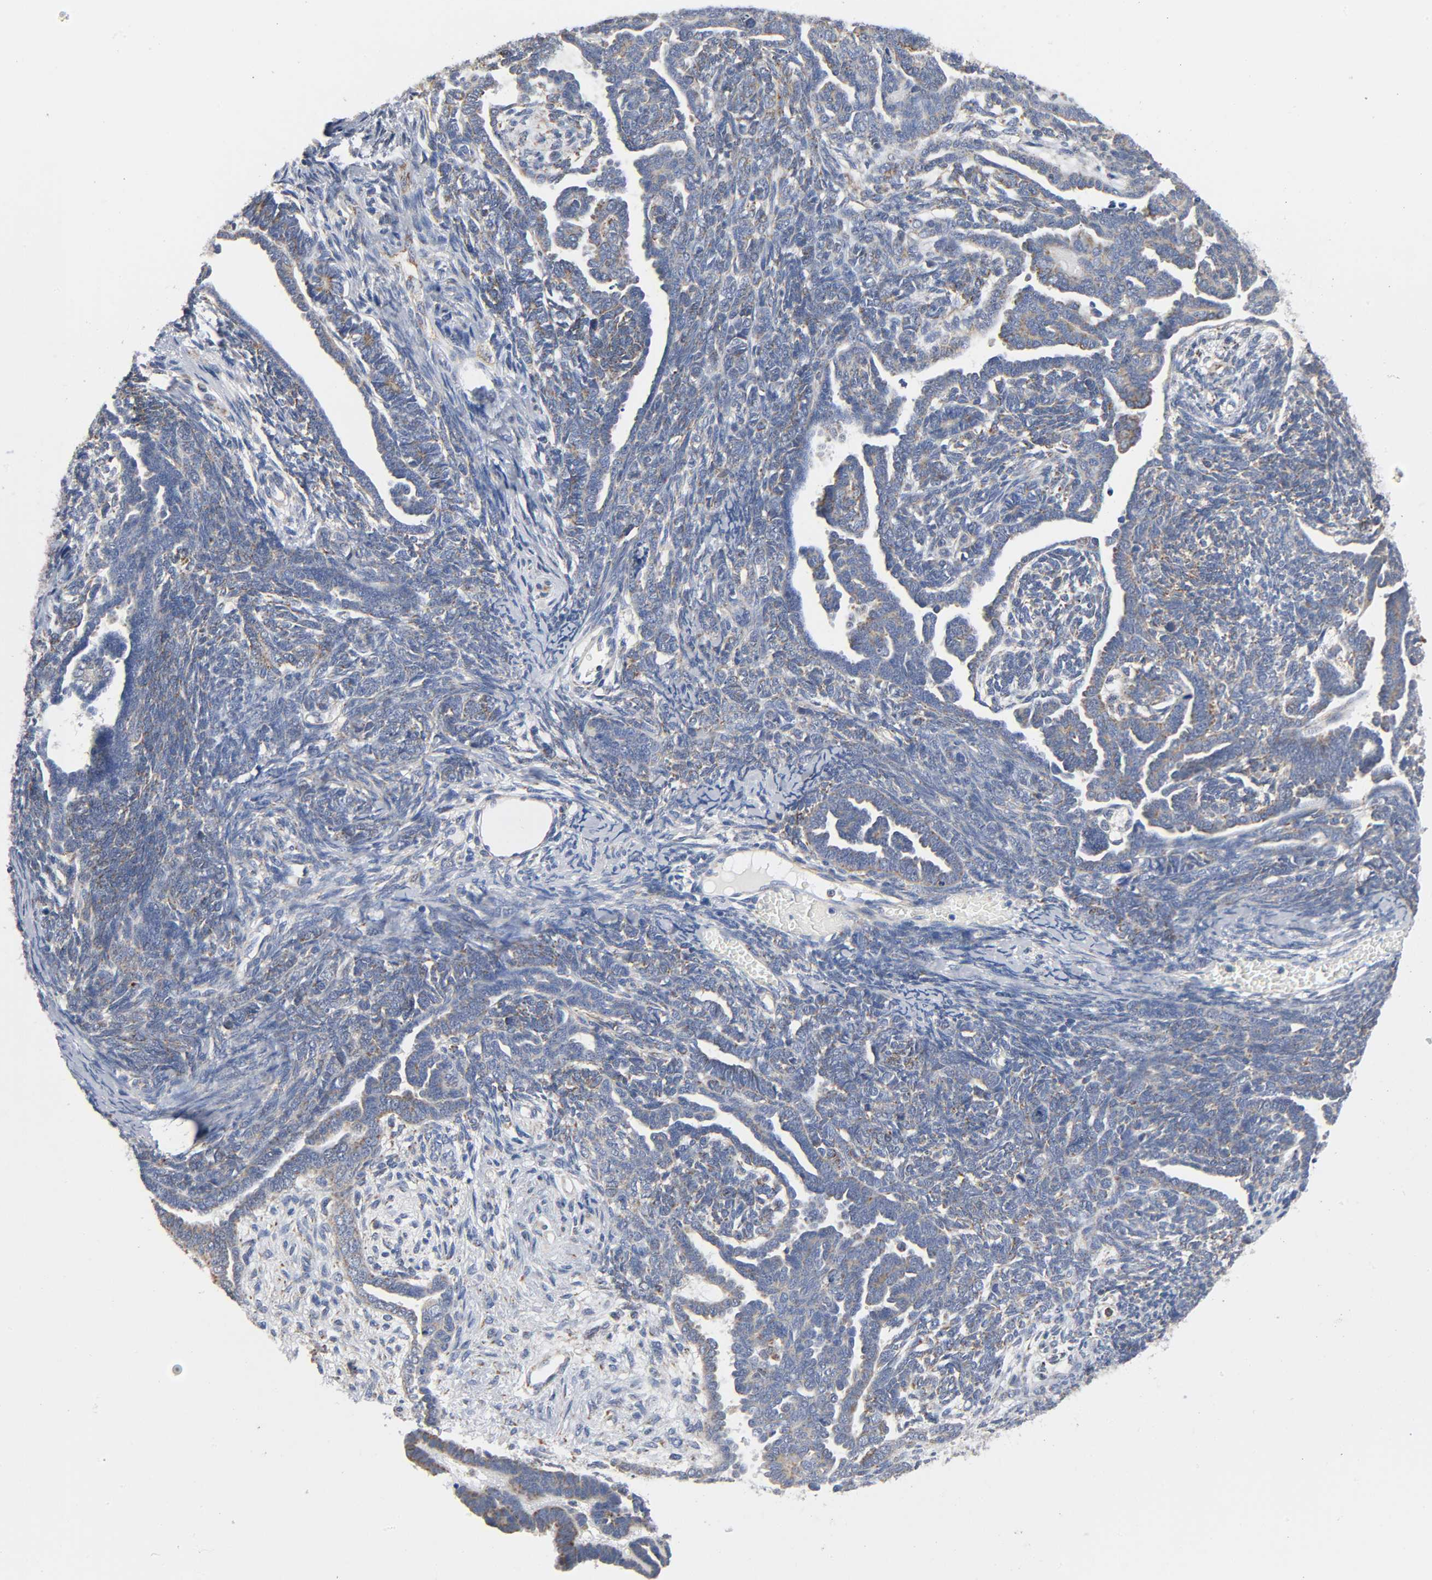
{"staining": {"intensity": "weak", "quantity": "25%-75%", "location": "cytoplasmic/membranous"}, "tissue": "endometrial cancer", "cell_type": "Tumor cells", "image_type": "cancer", "snomed": [{"axis": "morphology", "description": "Neoplasm, malignant, NOS"}, {"axis": "topography", "description": "Endometrium"}], "caption": "Endometrial neoplasm (malignant) tissue displays weak cytoplasmic/membranous expression in approximately 25%-75% of tumor cells", "gene": "BAK1", "patient": {"sex": "female", "age": 74}}